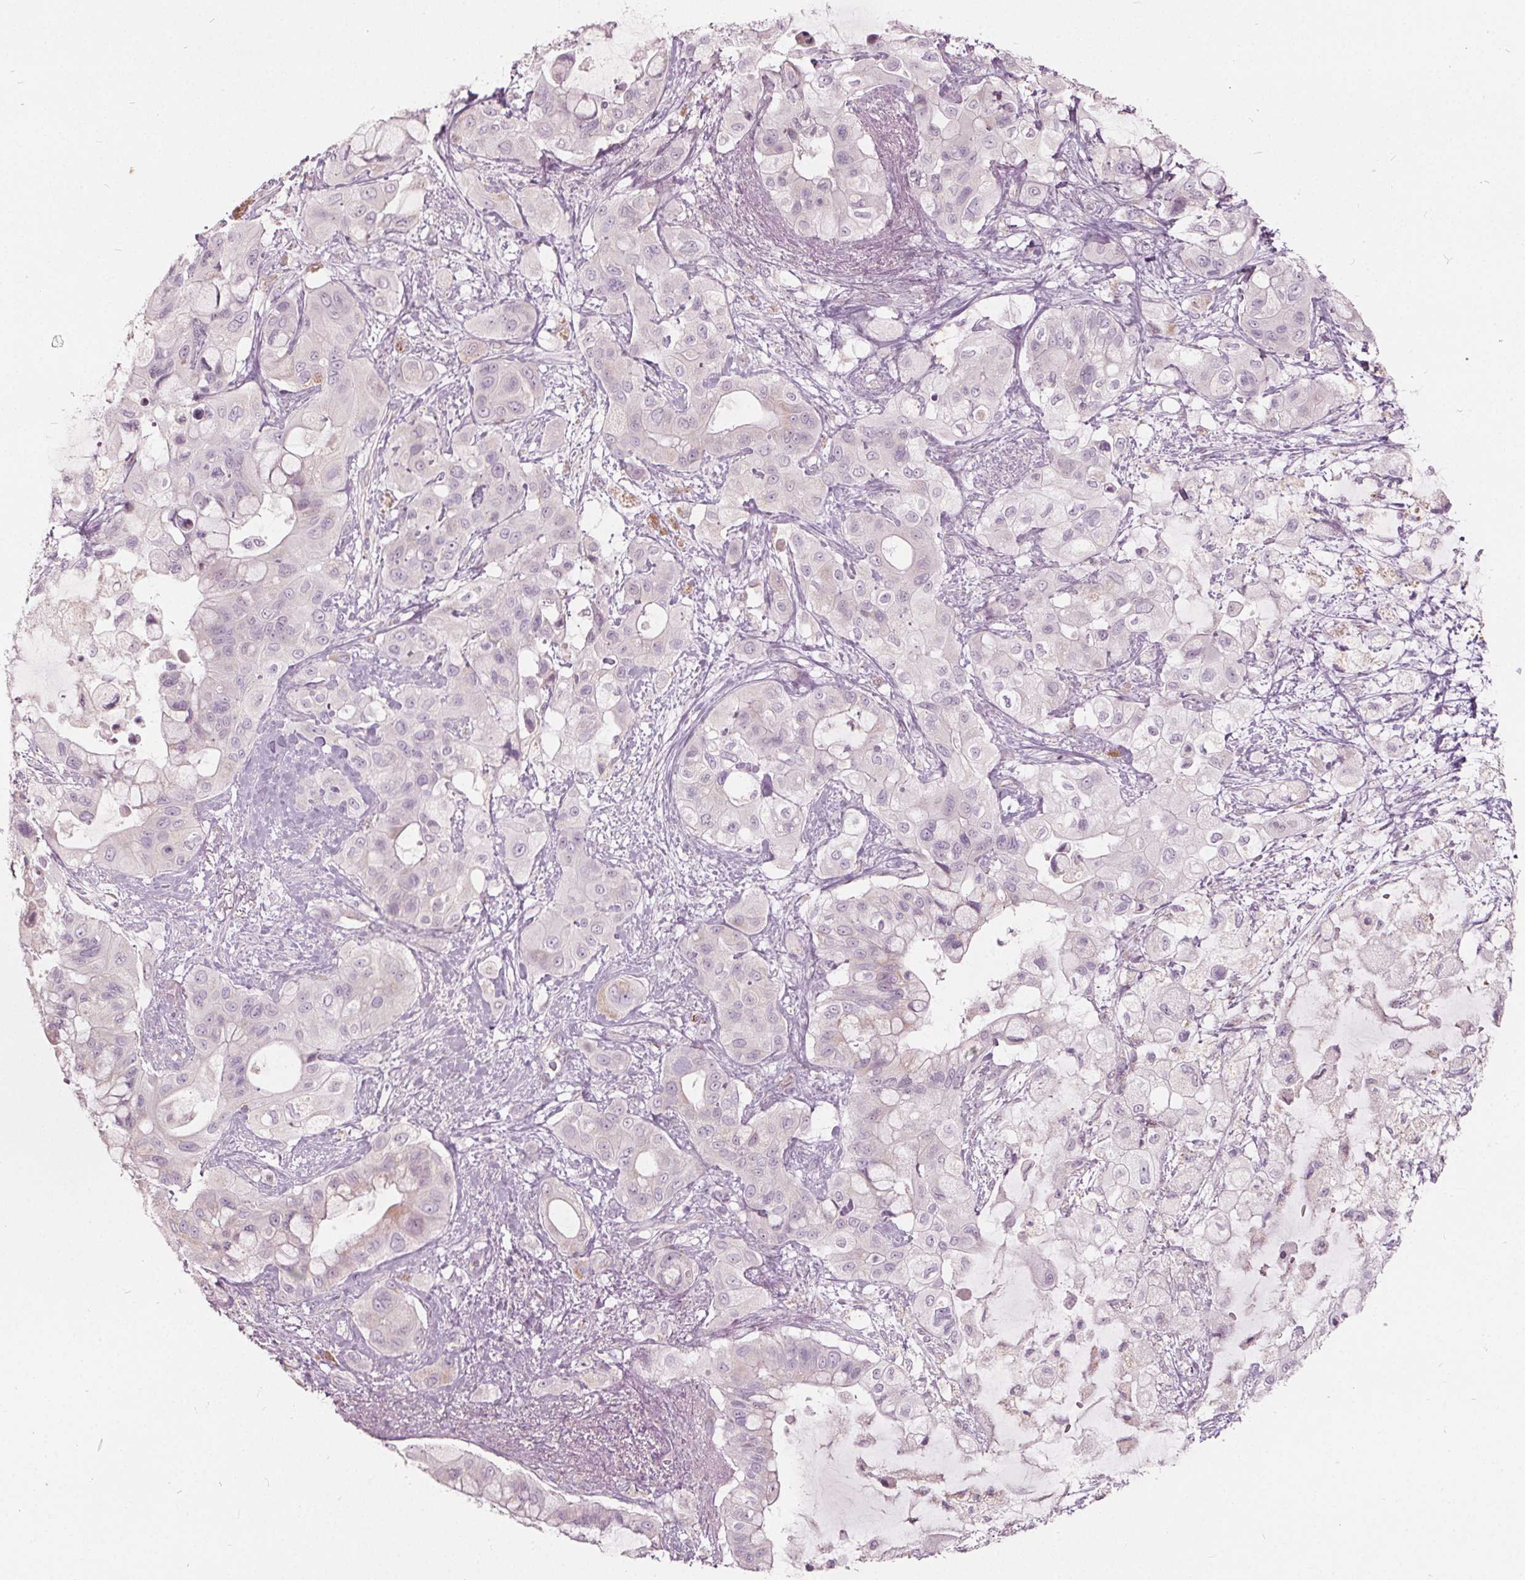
{"staining": {"intensity": "negative", "quantity": "none", "location": "none"}, "tissue": "pancreatic cancer", "cell_type": "Tumor cells", "image_type": "cancer", "snomed": [{"axis": "morphology", "description": "Adenocarcinoma, NOS"}, {"axis": "topography", "description": "Pancreas"}], "caption": "An IHC image of pancreatic cancer is shown. There is no staining in tumor cells of pancreatic cancer.", "gene": "ECI2", "patient": {"sex": "male", "age": 71}}